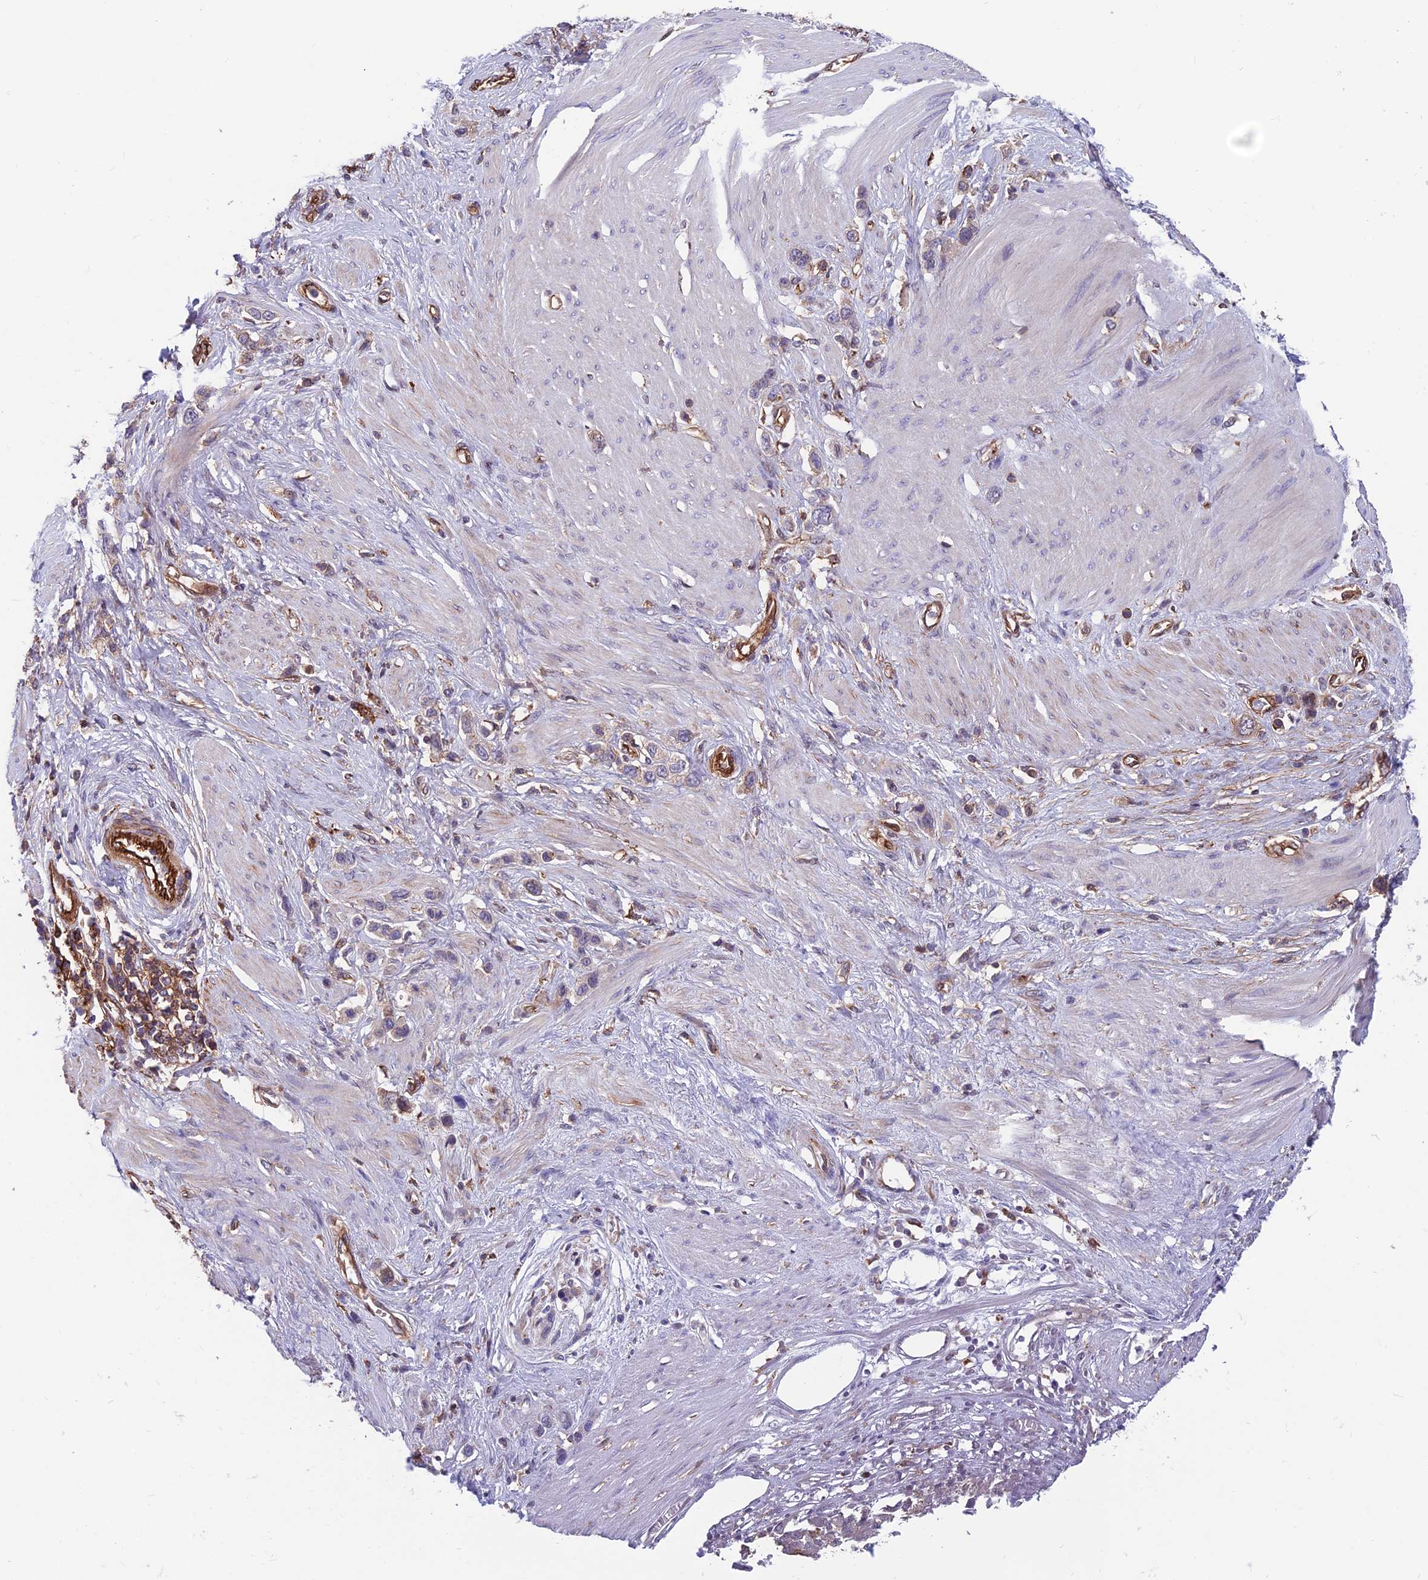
{"staining": {"intensity": "weak", "quantity": "25%-75%", "location": "cytoplasmic/membranous"}, "tissue": "stomach cancer", "cell_type": "Tumor cells", "image_type": "cancer", "snomed": [{"axis": "morphology", "description": "Adenocarcinoma, NOS"}, {"axis": "morphology", "description": "Adenocarcinoma, High grade"}, {"axis": "topography", "description": "Stomach, upper"}, {"axis": "topography", "description": "Stomach, lower"}], "caption": "Tumor cells exhibit low levels of weak cytoplasmic/membranous expression in approximately 25%-75% of cells in human stomach cancer.", "gene": "RTN4RL1", "patient": {"sex": "female", "age": 65}}